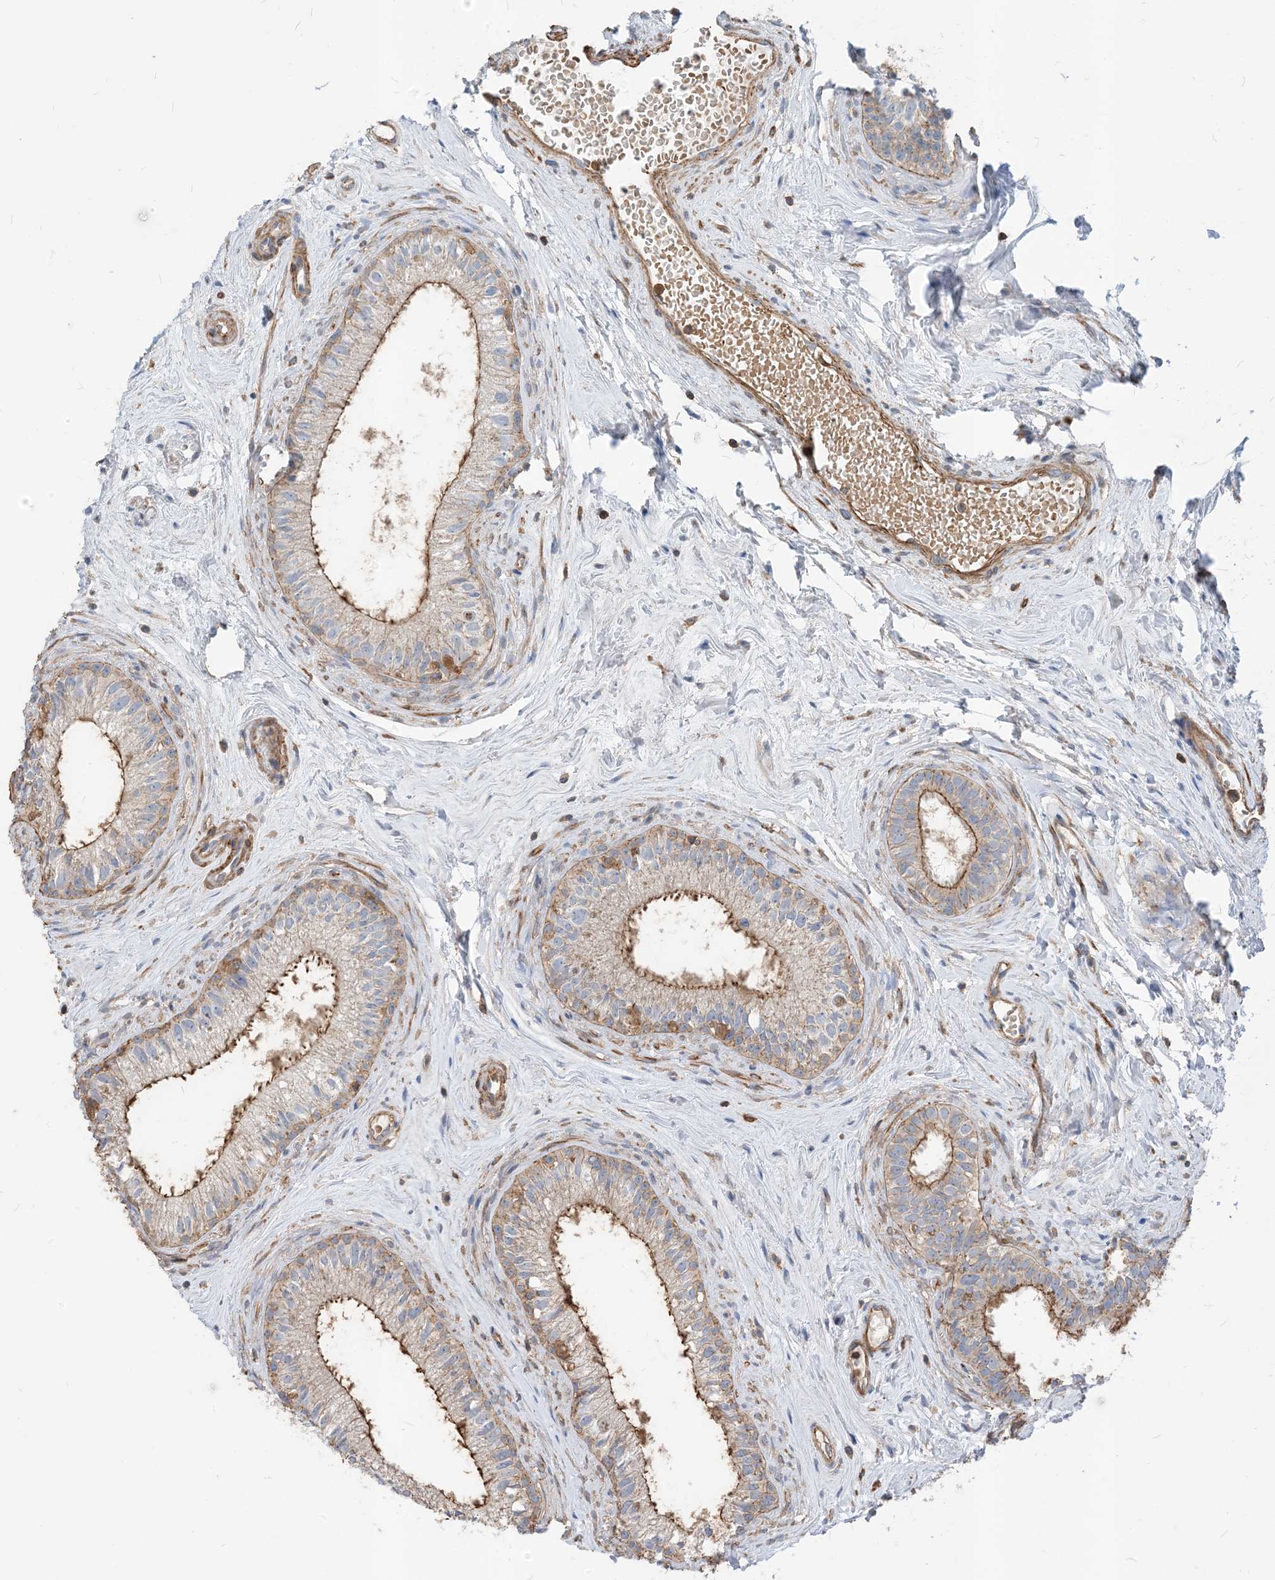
{"staining": {"intensity": "moderate", "quantity": "<25%", "location": "cytoplasmic/membranous"}, "tissue": "epididymis", "cell_type": "Glandular cells", "image_type": "normal", "snomed": [{"axis": "morphology", "description": "Normal tissue, NOS"}, {"axis": "topography", "description": "Epididymis"}], "caption": "Epididymis stained for a protein exhibits moderate cytoplasmic/membranous positivity in glandular cells.", "gene": "PARVG", "patient": {"sex": "male", "age": 71}}